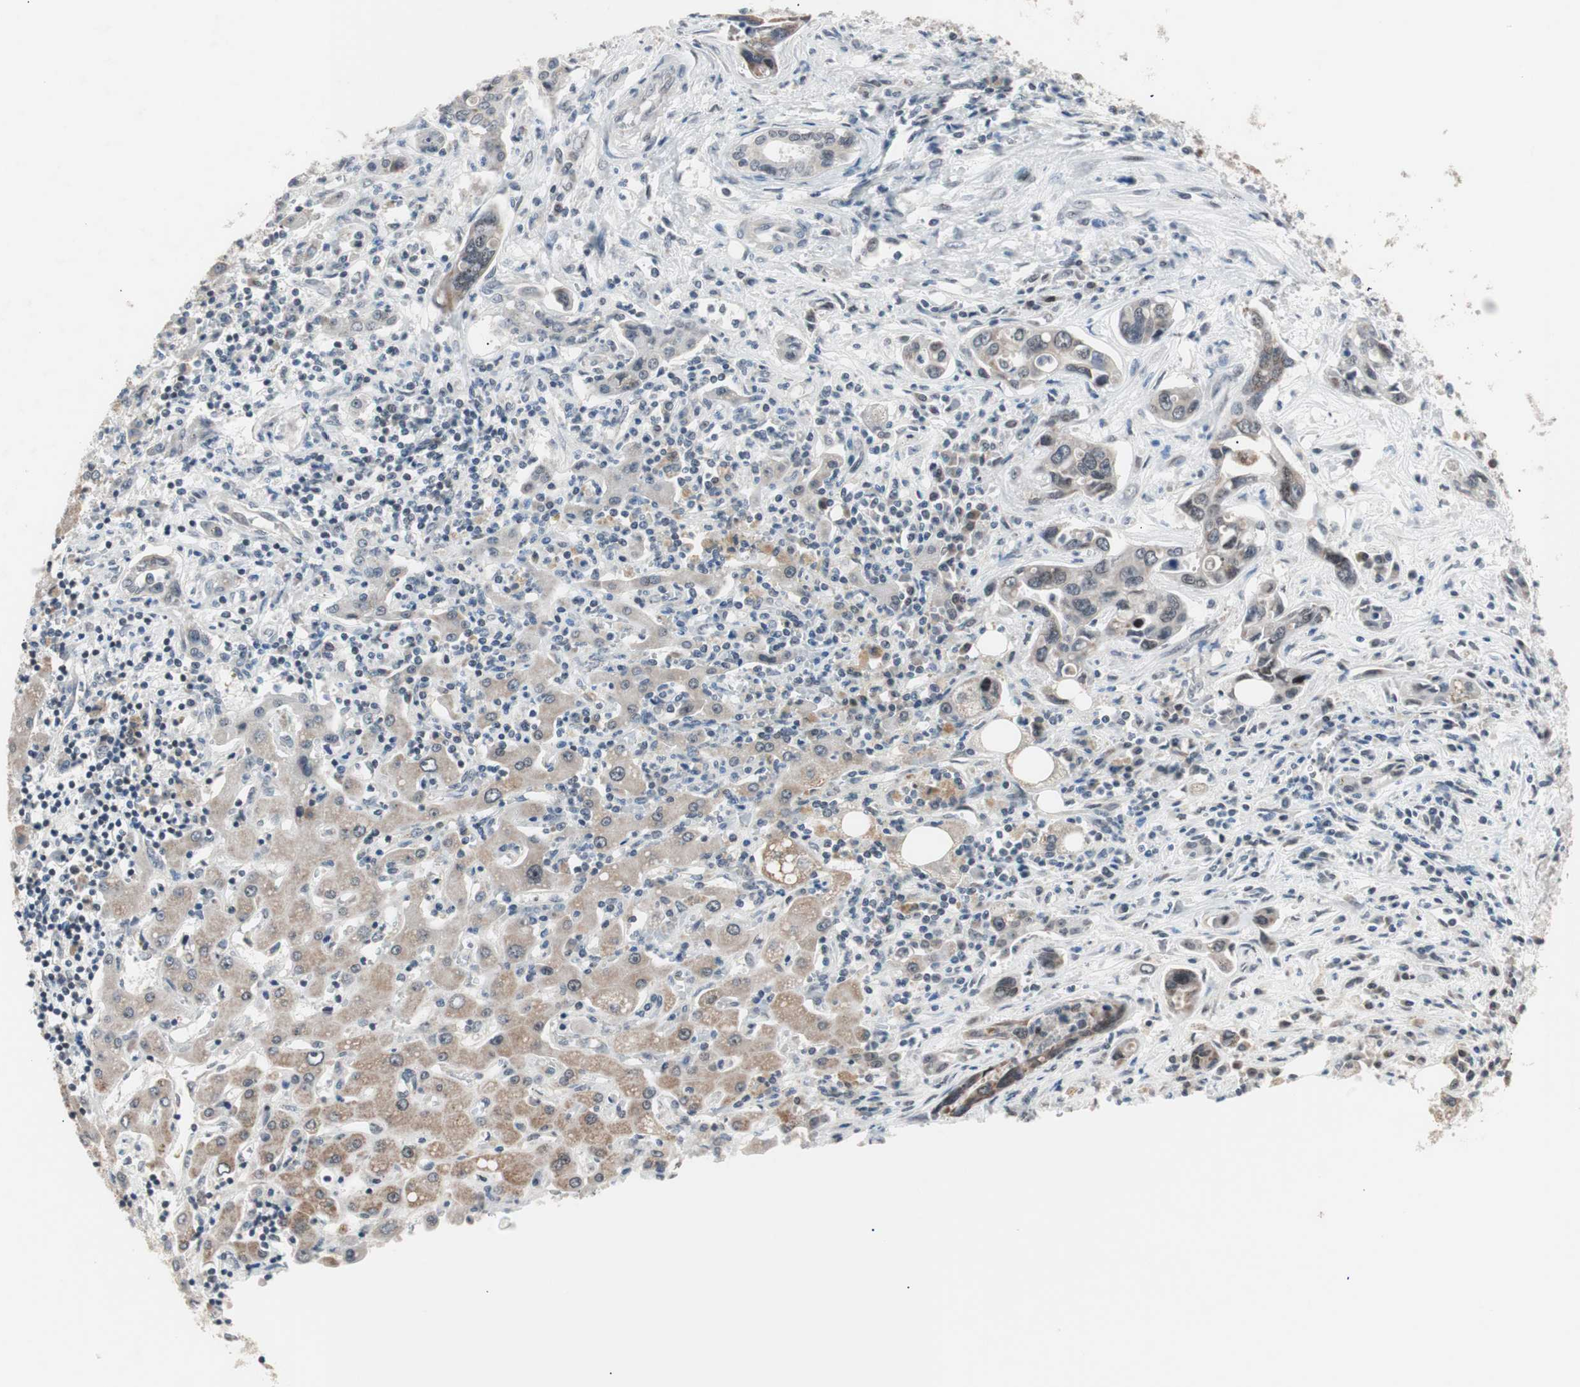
{"staining": {"intensity": "weak", "quantity": "25%-75%", "location": "cytoplasmic/membranous"}, "tissue": "liver cancer", "cell_type": "Tumor cells", "image_type": "cancer", "snomed": [{"axis": "morphology", "description": "Cholangiocarcinoma"}, {"axis": "topography", "description": "Liver"}], "caption": "Protein staining reveals weak cytoplasmic/membranous expression in approximately 25%-75% of tumor cells in liver cholangiocarcinoma. (DAB IHC with brightfield microscopy, high magnification).", "gene": "LIG3", "patient": {"sex": "female", "age": 65}}